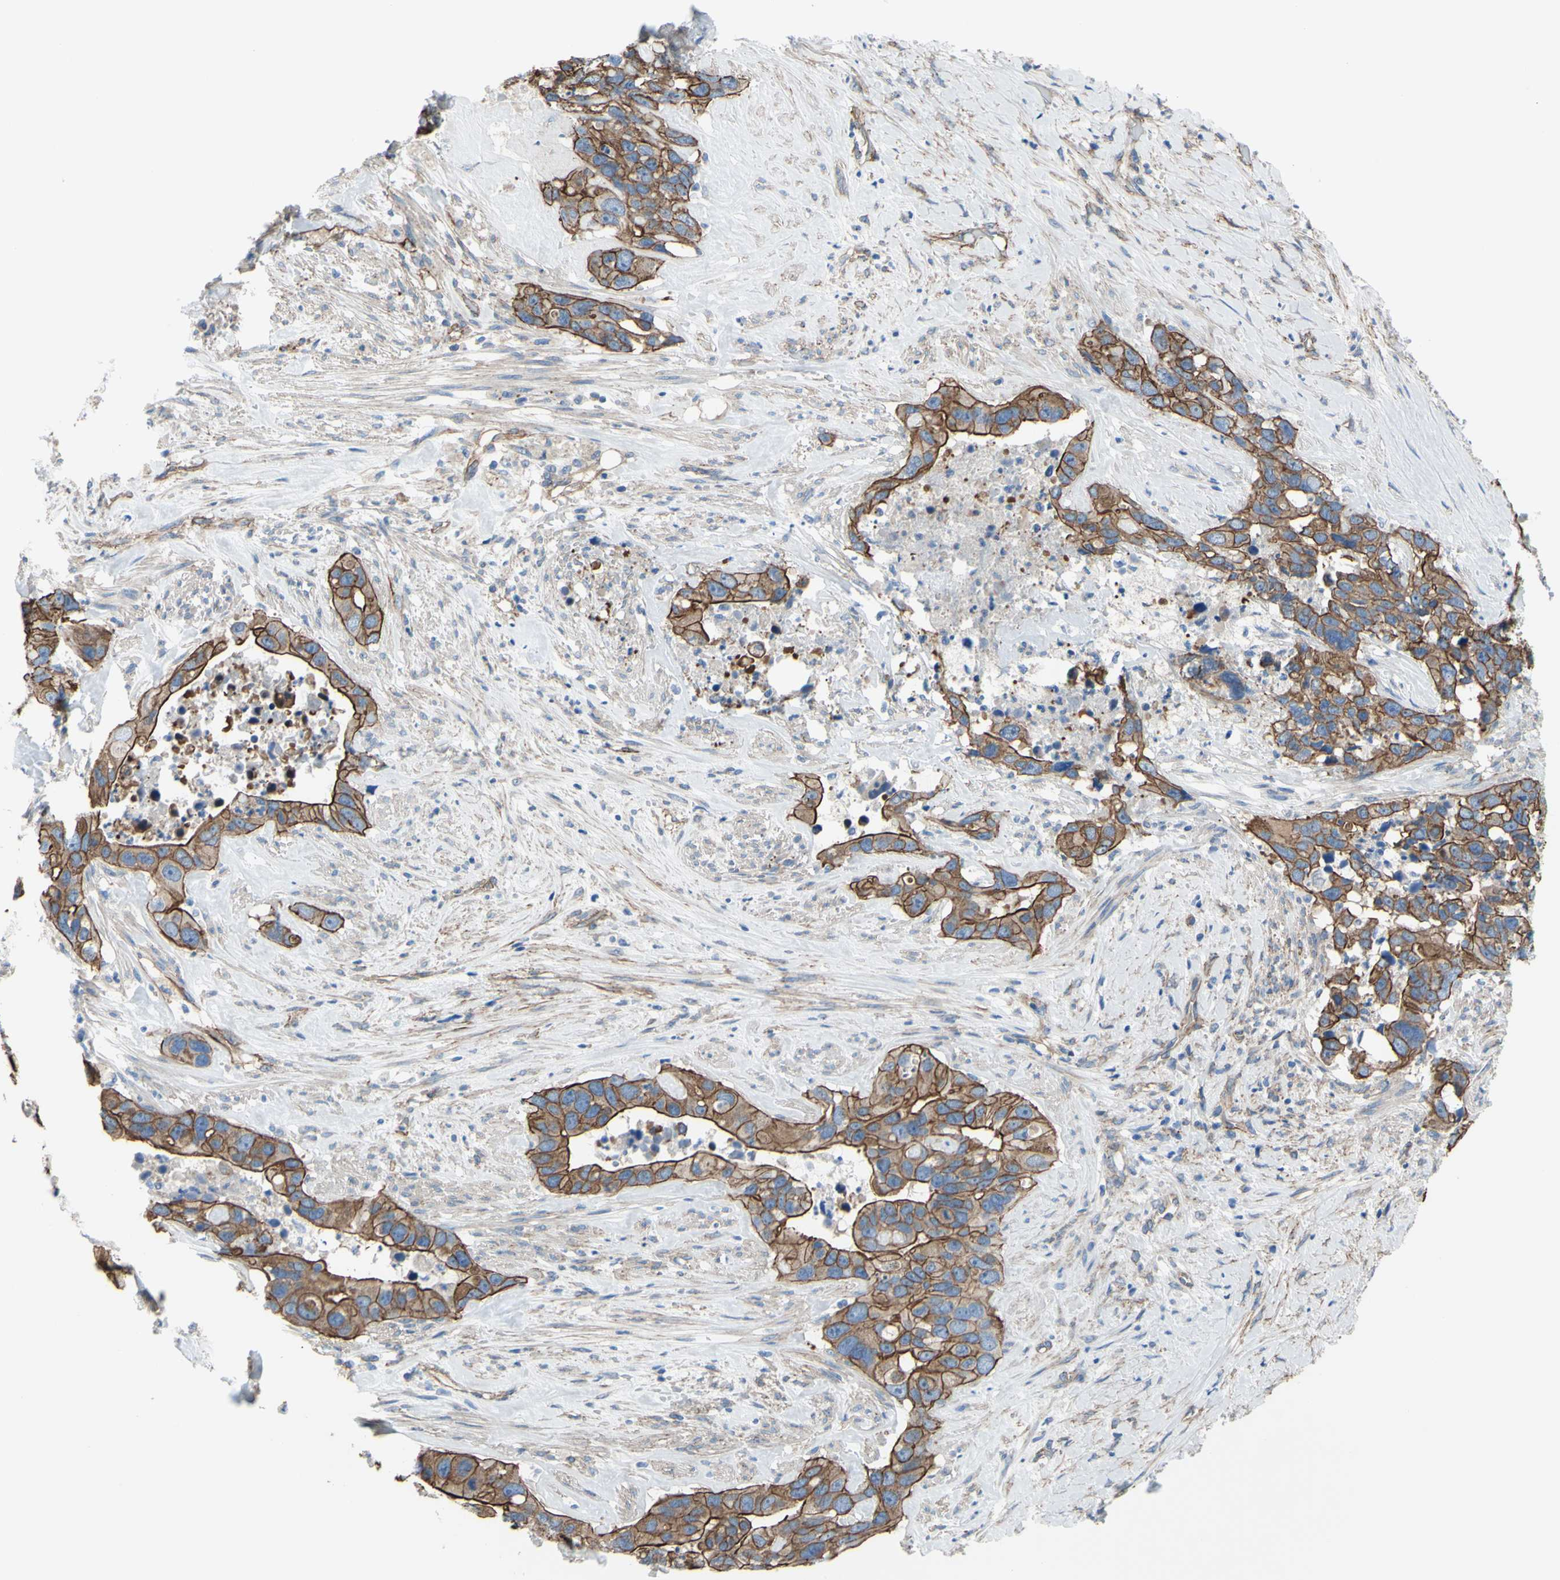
{"staining": {"intensity": "strong", "quantity": ">75%", "location": "cytoplasmic/membranous"}, "tissue": "liver cancer", "cell_type": "Tumor cells", "image_type": "cancer", "snomed": [{"axis": "morphology", "description": "Cholangiocarcinoma"}, {"axis": "topography", "description": "Liver"}], "caption": "Immunohistochemical staining of liver cancer demonstrates high levels of strong cytoplasmic/membranous expression in about >75% of tumor cells.", "gene": "TPBG", "patient": {"sex": "female", "age": 65}}